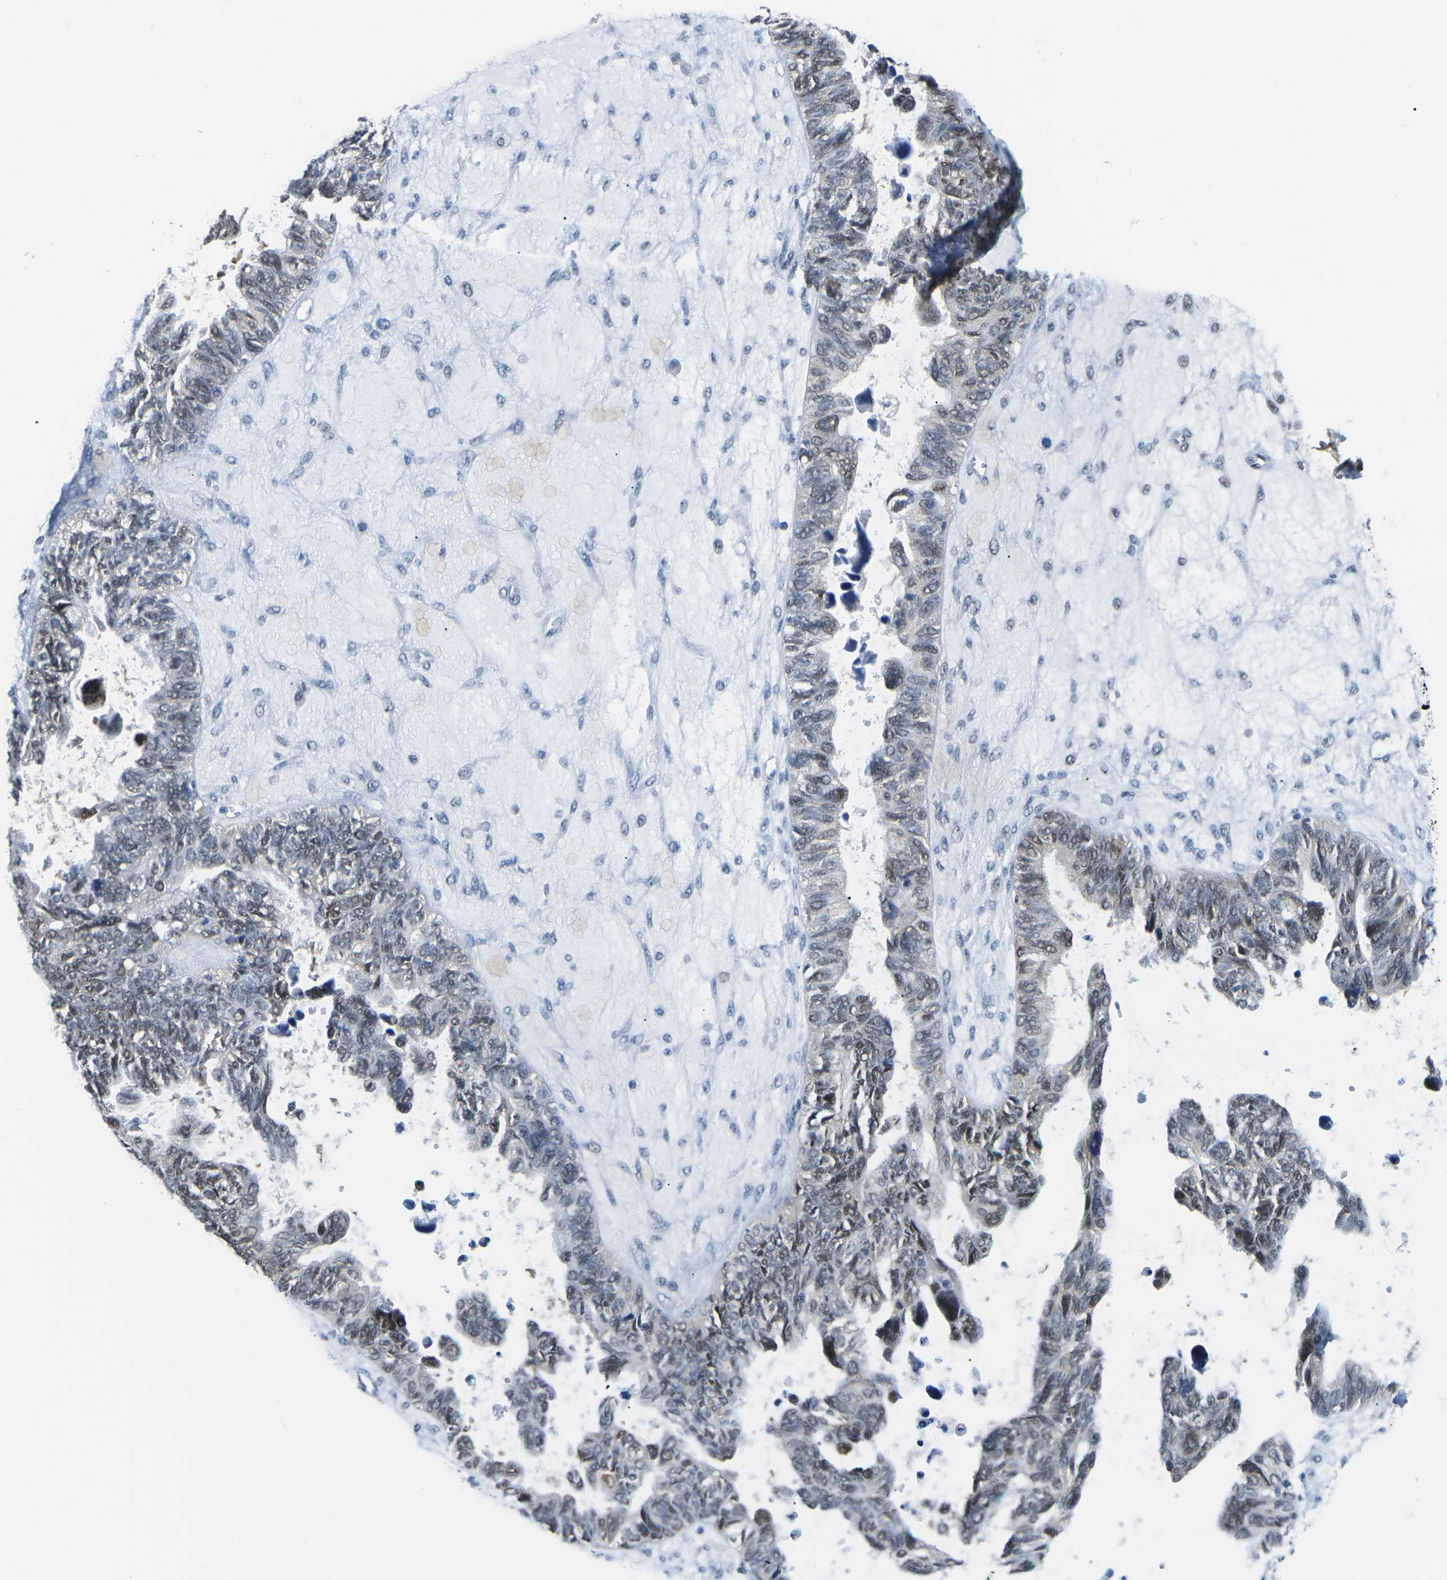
{"staining": {"intensity": "moderate", "quantity": "25%-75%", "location": "nuclear"}, "tissue": "ovarian cancer", "cell_type": "Tumor cells", "image_type": "cancer", "snomed": [{"axis": "morphology", "description": "Cystadenocarcinoma, serous, NOS"}, {"axis": "topography", "description": "Ovary"}], "caption": "Tumor cells exhibit medium levels of moderate nuclear staining in about 25%-75% of cells in ovarian serous cystadenocarcinoma.", "gene": "UBA7", "patient": {"sex": "female", "age": 79}}